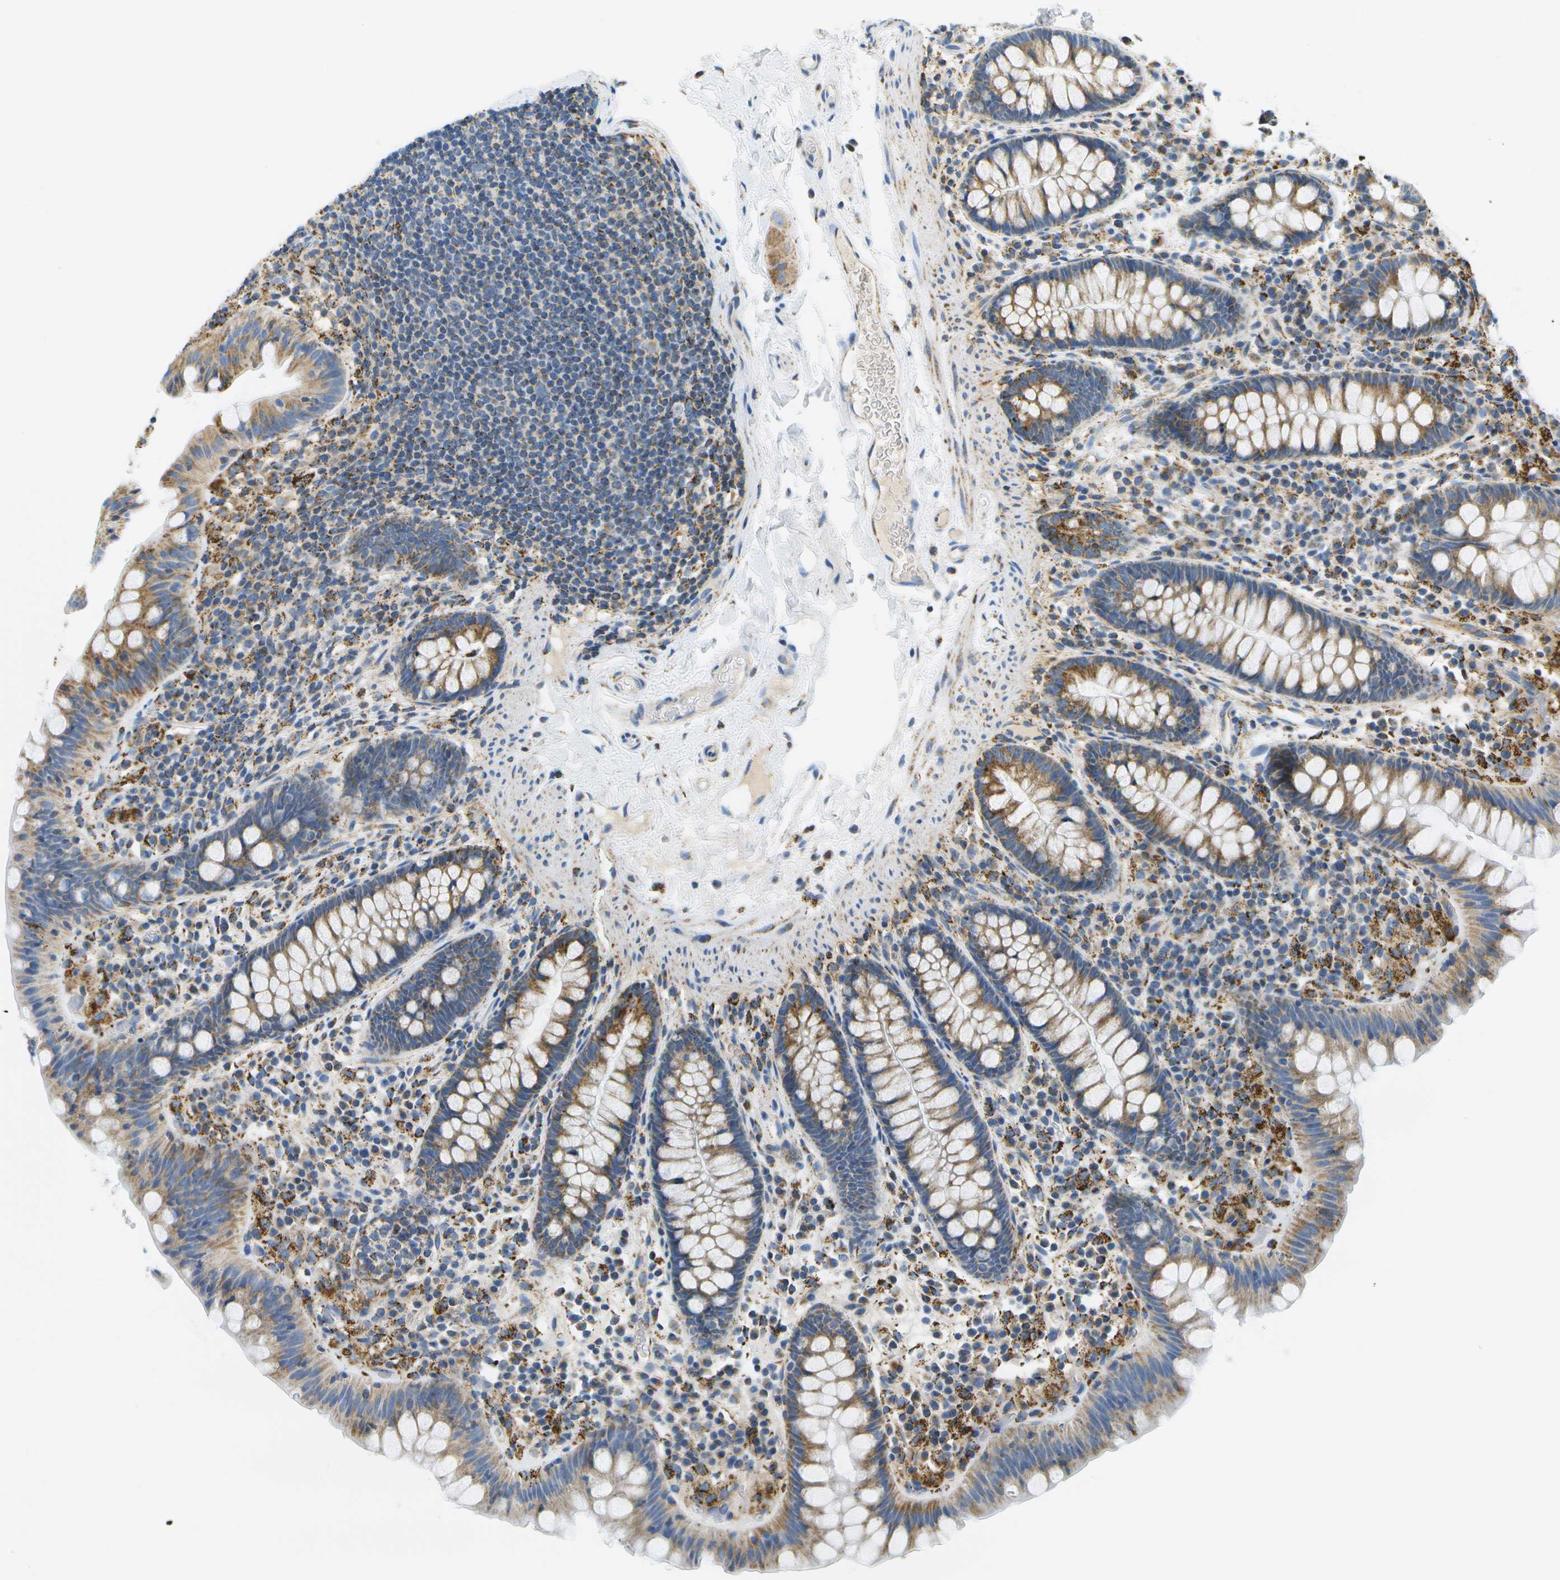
{"staining": {"intensity": "weak", "quantity": "25%-75%", "location": "cytoplasmic/membranous"}, "tissue": "colon", "cell_type": "Endothelial cells", "image_type": "normal", "snomed": [{"axis": "morphology", "description": "Normal tissue, NOS"}, {"axis": "topography", "description": "Colon"}], "caption": "Immunohistochemistry (IHC) micrograph of unremarkable human colon stained for a protein (brown), which demonstrates low levels of weak cytoplasmic/membranous positivity in about 25%-75% of endothelial cells.", "gene": "HLCS", "patient": {"sex": "female", "age": 80}}